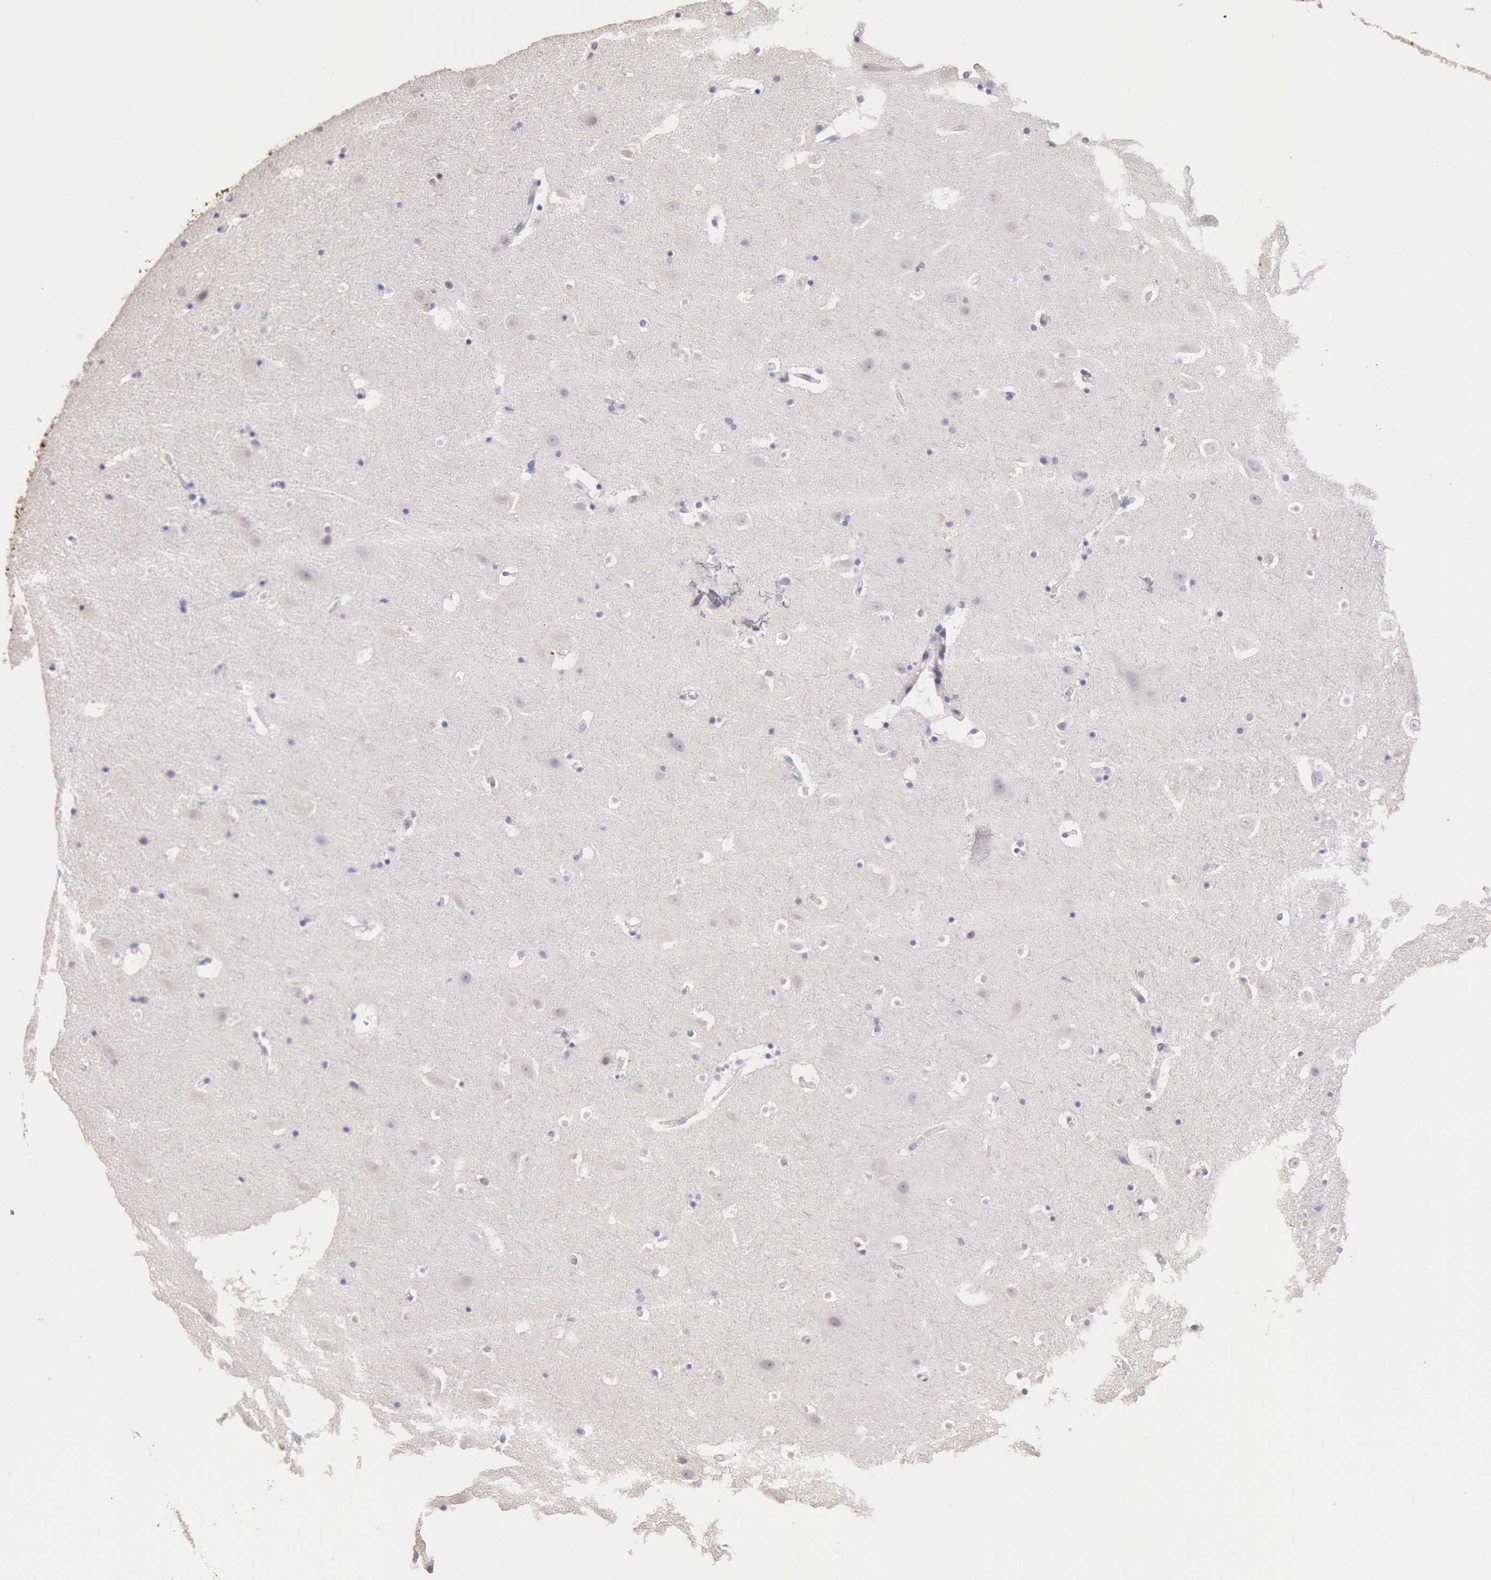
{"staining": {"intensity": "negative", "quantity": "none", "location": "none"}, "tissue": "hippocampus", "cell_type": "Glial cells", "image_type": "normal", "snomed": [{"axis": "morphology", "description": "Normal tissue, NOS"}, {"axis": "topography", "description": "Hippocampus"}], "caption": "IHC micrograph of unremarkable hippocampus: human hippocampus stained with DAB shows no significant protein staining in glial cells.", "gene": "MYH6", "patient": {"sex": "male", "age": 45}}